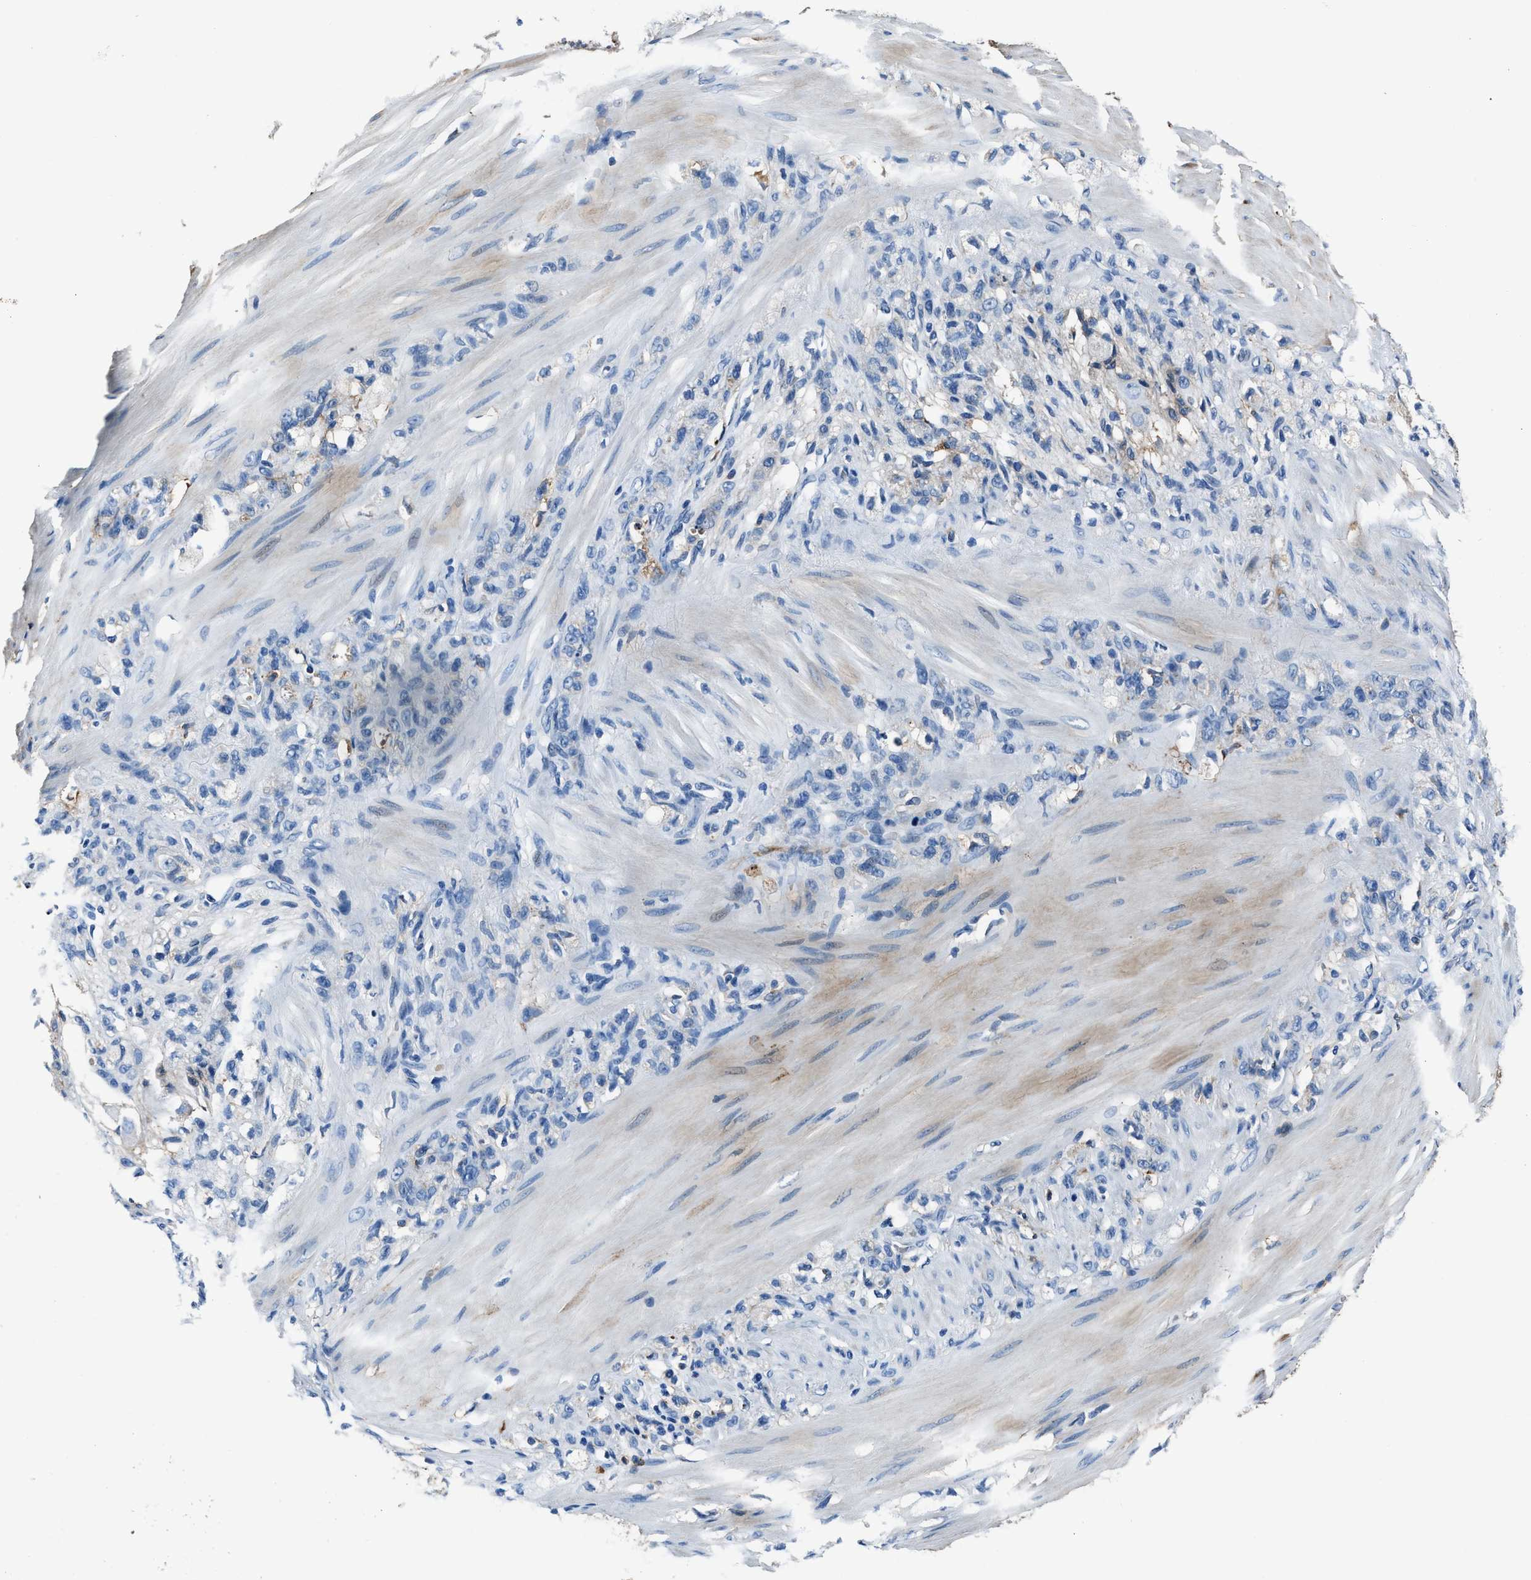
{"staining": {"intensity": "negative", "quantity": "none", "location": "none"}, "tissue": "stomach cancer", "cell_type": "Tumor cells", "image_type": "cancer", "snomed": [{"axis": "morphology", "description": "Adenocarcinoma, NOS"}, {"axis": "topography", "description": "Stomach"}], "caption": "There is no significant positivity in tumor cells of stomach cancer.", "gene": "FTL", "patient": {"sex": "male", "age": 82}}